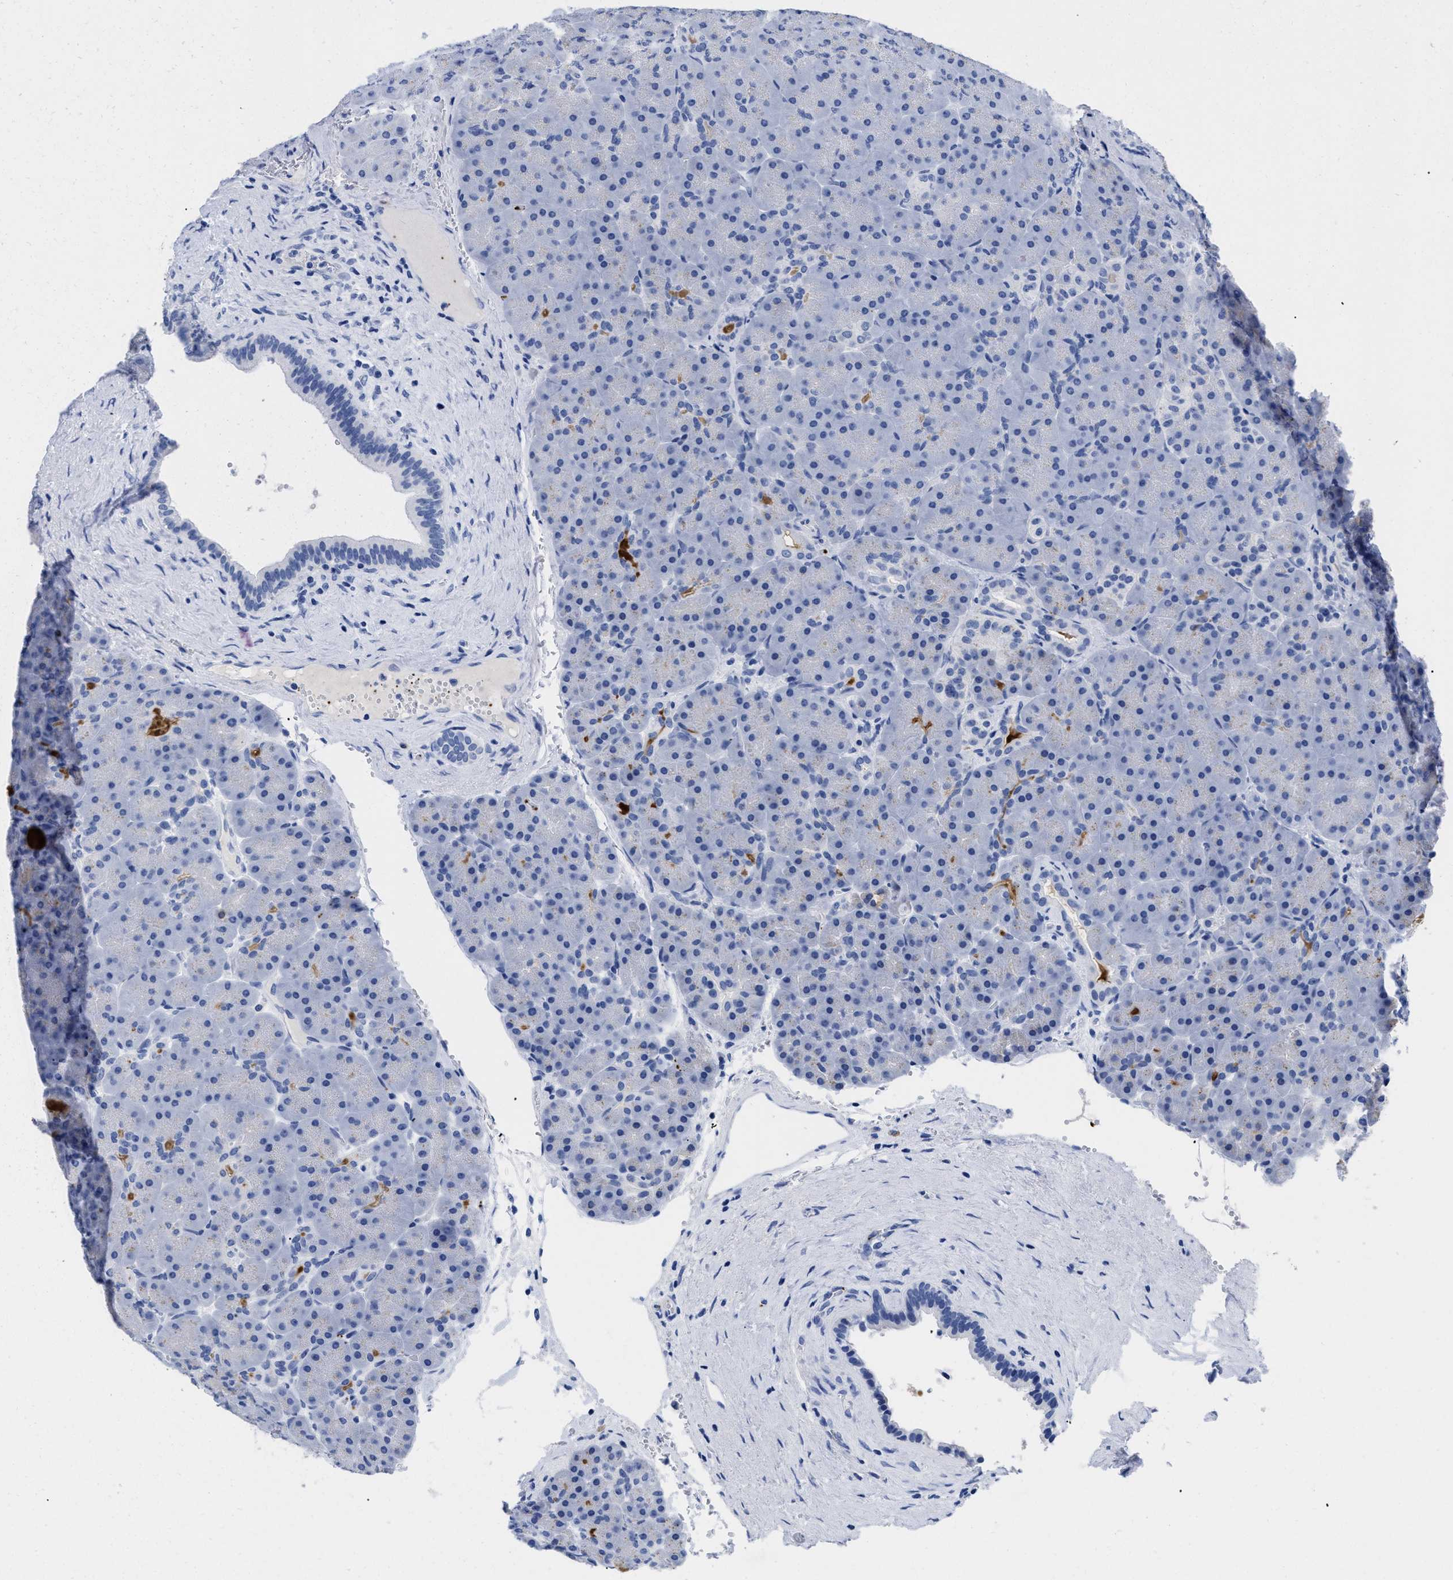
{"staining": {"intensity": "weak", "quantity": "<25%", "location": "cytoplasmic/membranous"}, "tissue": "pancreas", "cell_type": "Exocrine glandular cells", "image_type": "normal", "snomed": [{"axis": "morphology", "description": "Normal tissue, NOS"}, {"axis": "topography", "description": "Pancreas"}], "caption": "Pancreas stained for a protein using immunohistochemistry (IHC) displays no staining exocrine glandular cells.", "gene": "TREML1", "patient": {"sex": "male", "age": 66}}